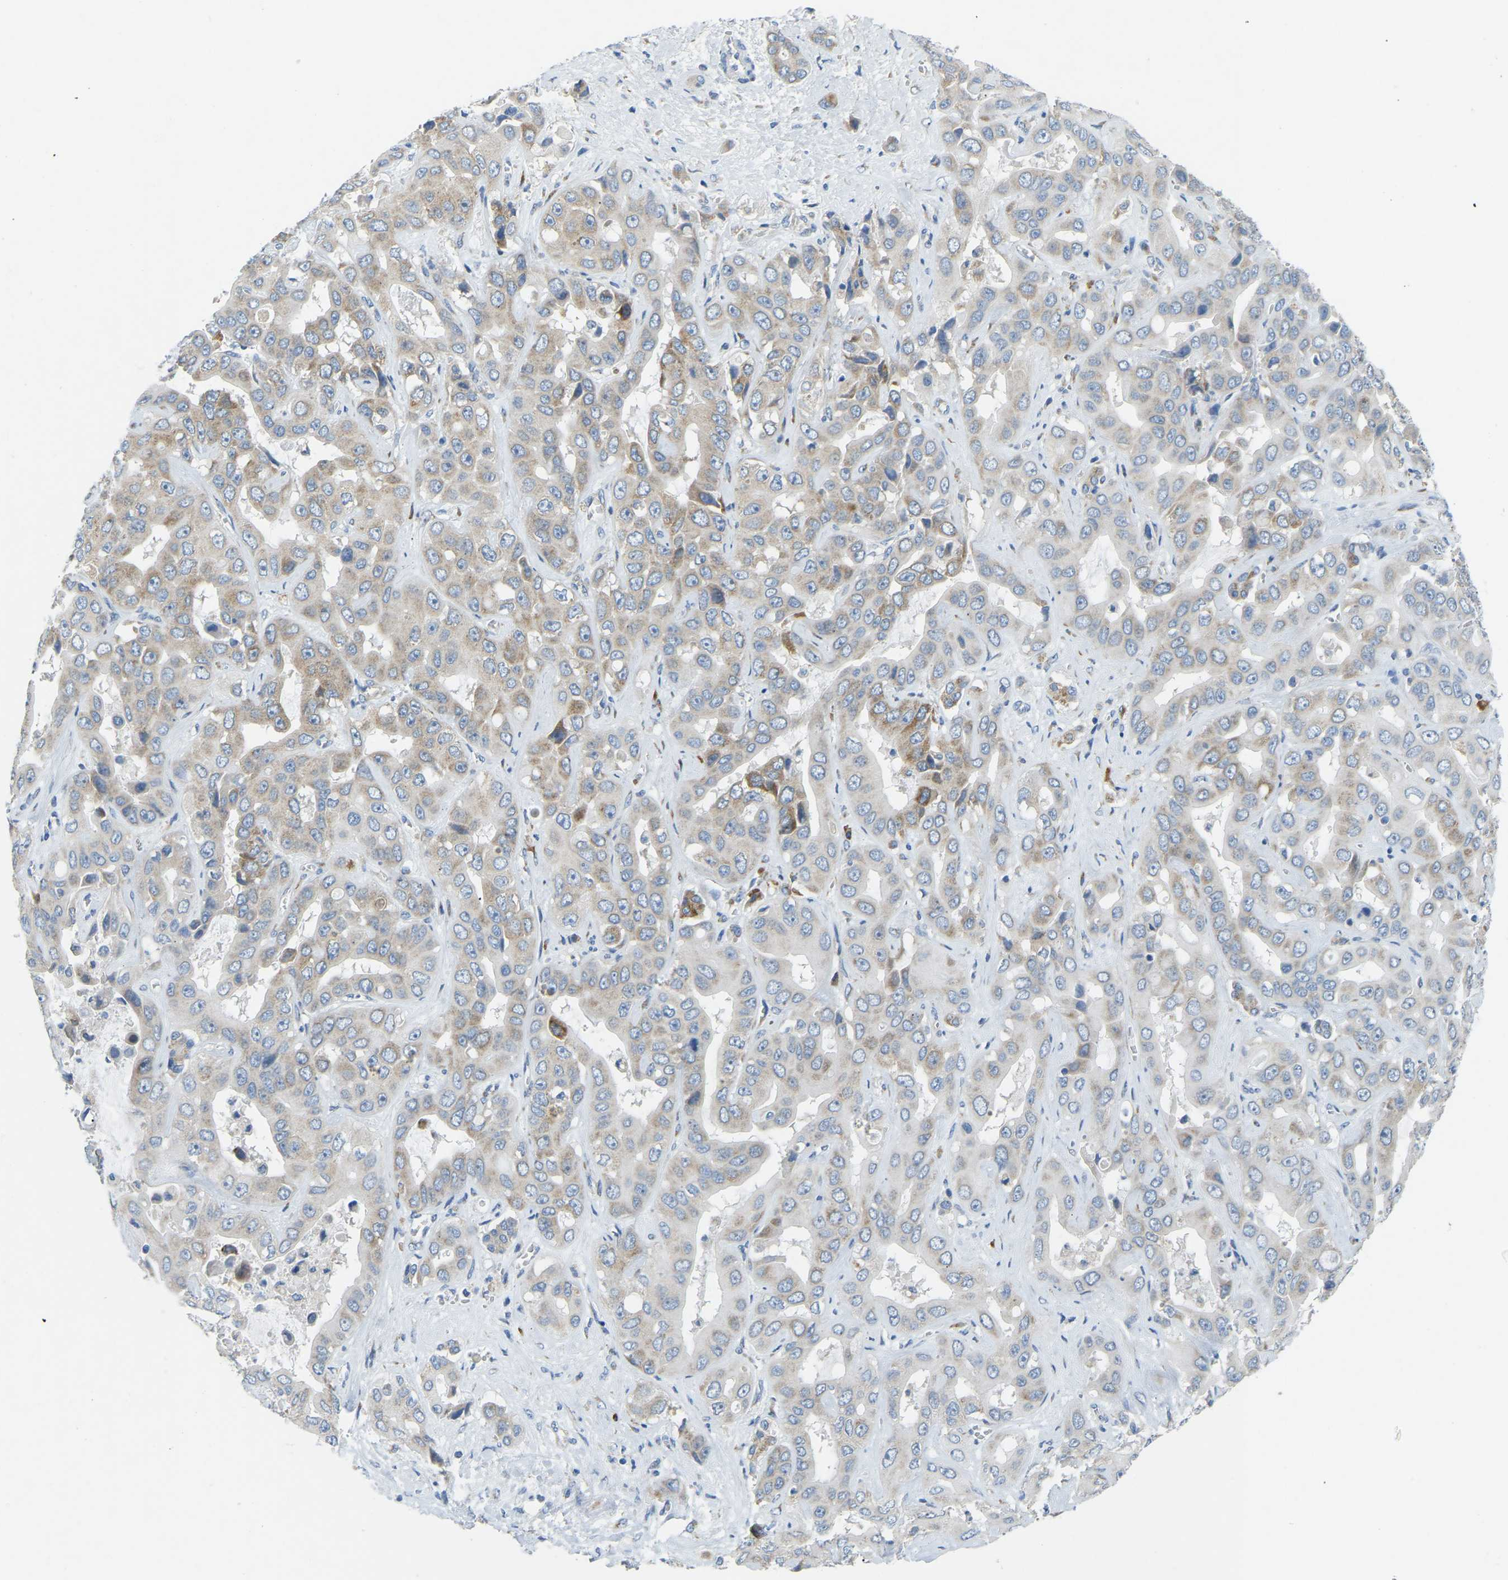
{"staining": {"intensity": "weak", "quantity": ">75%", "location": "cytoplasmic/membranous"}, "tissue": "liver cancer", "cell_type": "Tumor cells", "image_type": "cancer", "snomed": [{"axis": "morphology", "description": "Cholangiocarcinoma"}, {"axis": "topography", "description": "Liver"}], "caption": "A histopathology image showing weak cytoplasmic/membranous staining in about >75% of tumor cells in cholangiocarcinoma (liver), as visualized by brown immunohistochemical staining.", "gene": "SND1", "patient": {"sex": "female", "age": 52}}